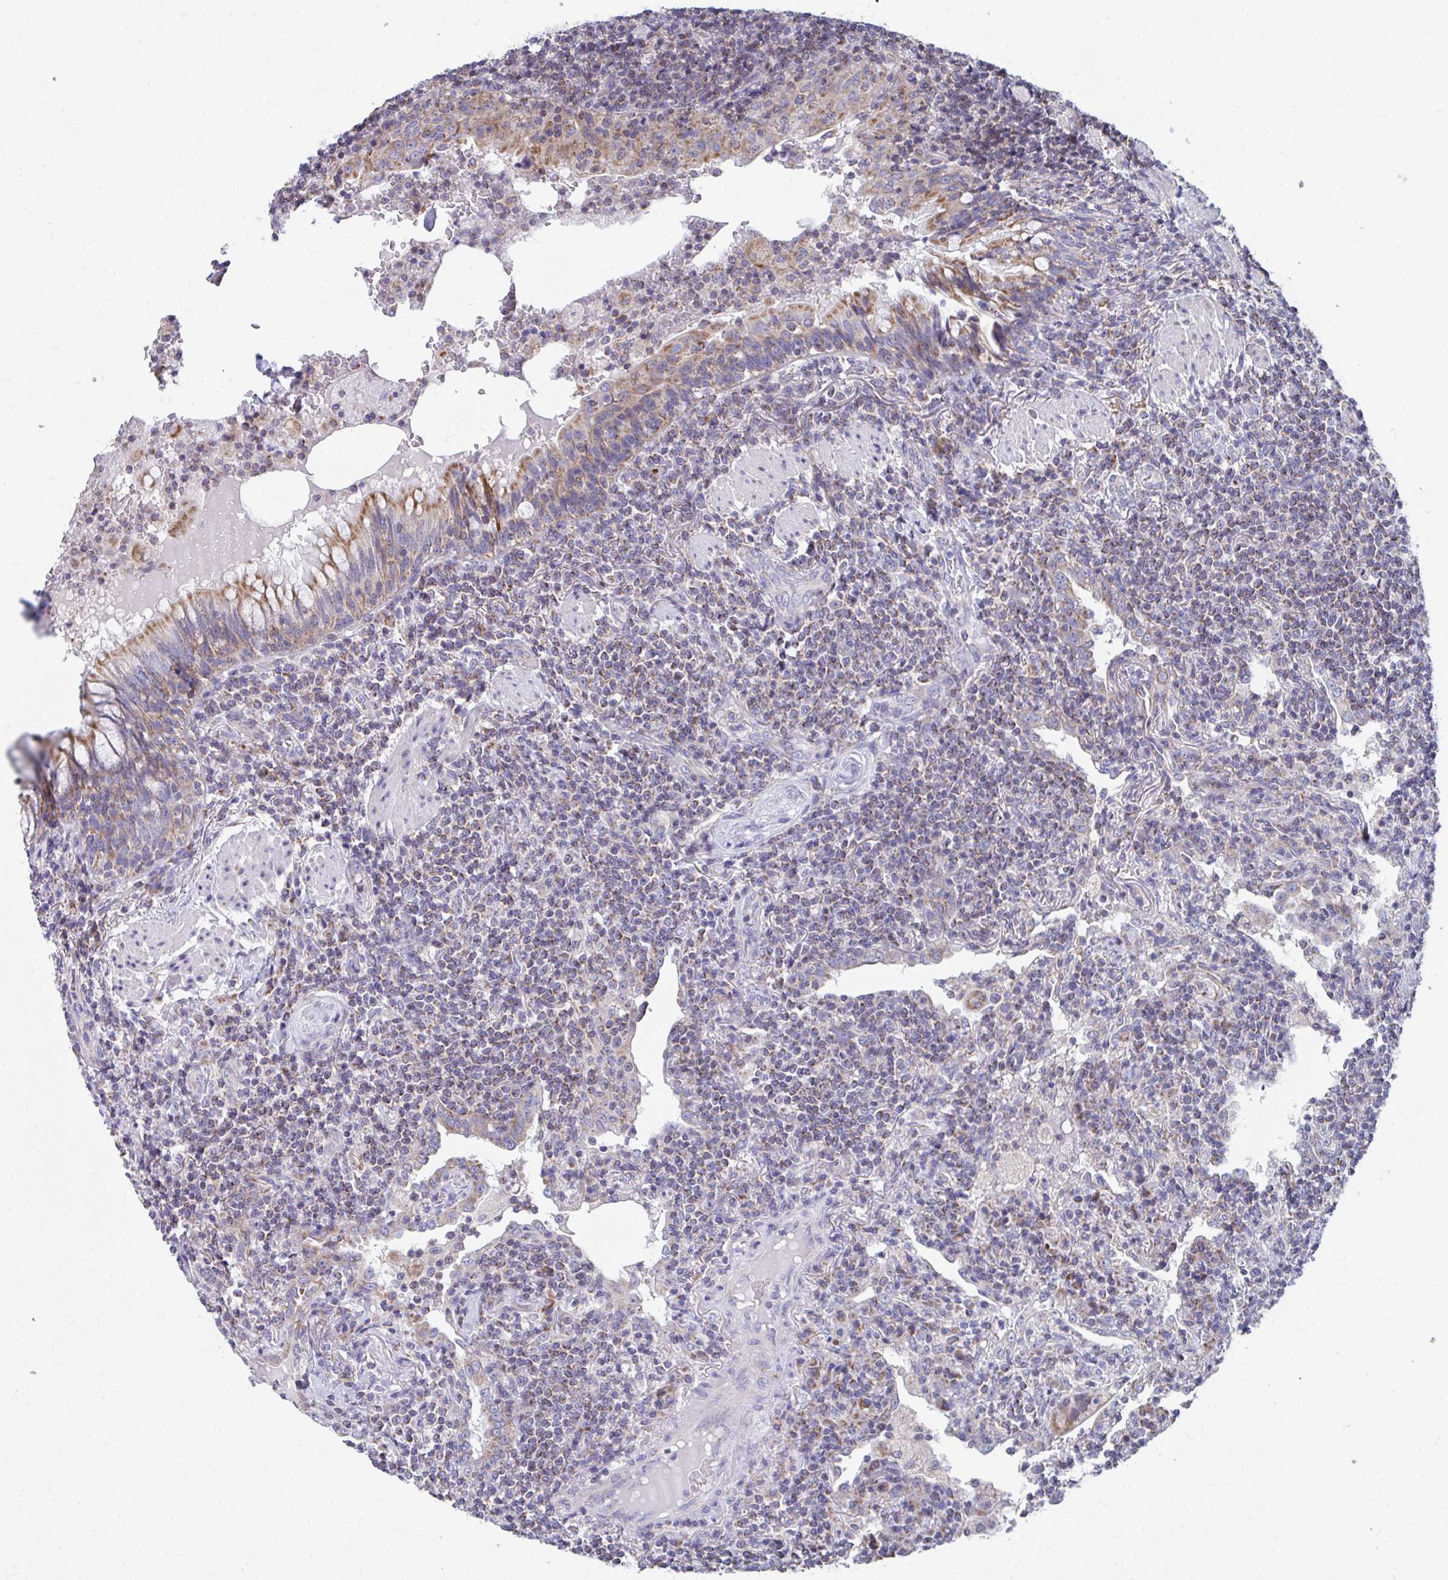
{"staining": {"intensity": "weak", "quantity": "25%-75%", "location": "cytoplasmic/membranous"}, "tissue": "lymphoma", "cell_type": "Tumor cells", "image_type": "cancer", "snomed": [{"axis": "morphology", "description": "Malignant lymphoma, non-Hodgkin's type, Low grade"}, {"axis": "topography", "description": "Lung"}], "caption": "IHC image of human lymphoma stained for a protein (brown), which displays low levels of weak cytoplasmic/membranous expression in approximately 25%-75% of tumor cells.", "gene": "RCC1L", "patient": {"sex": "female", "age": 71}}